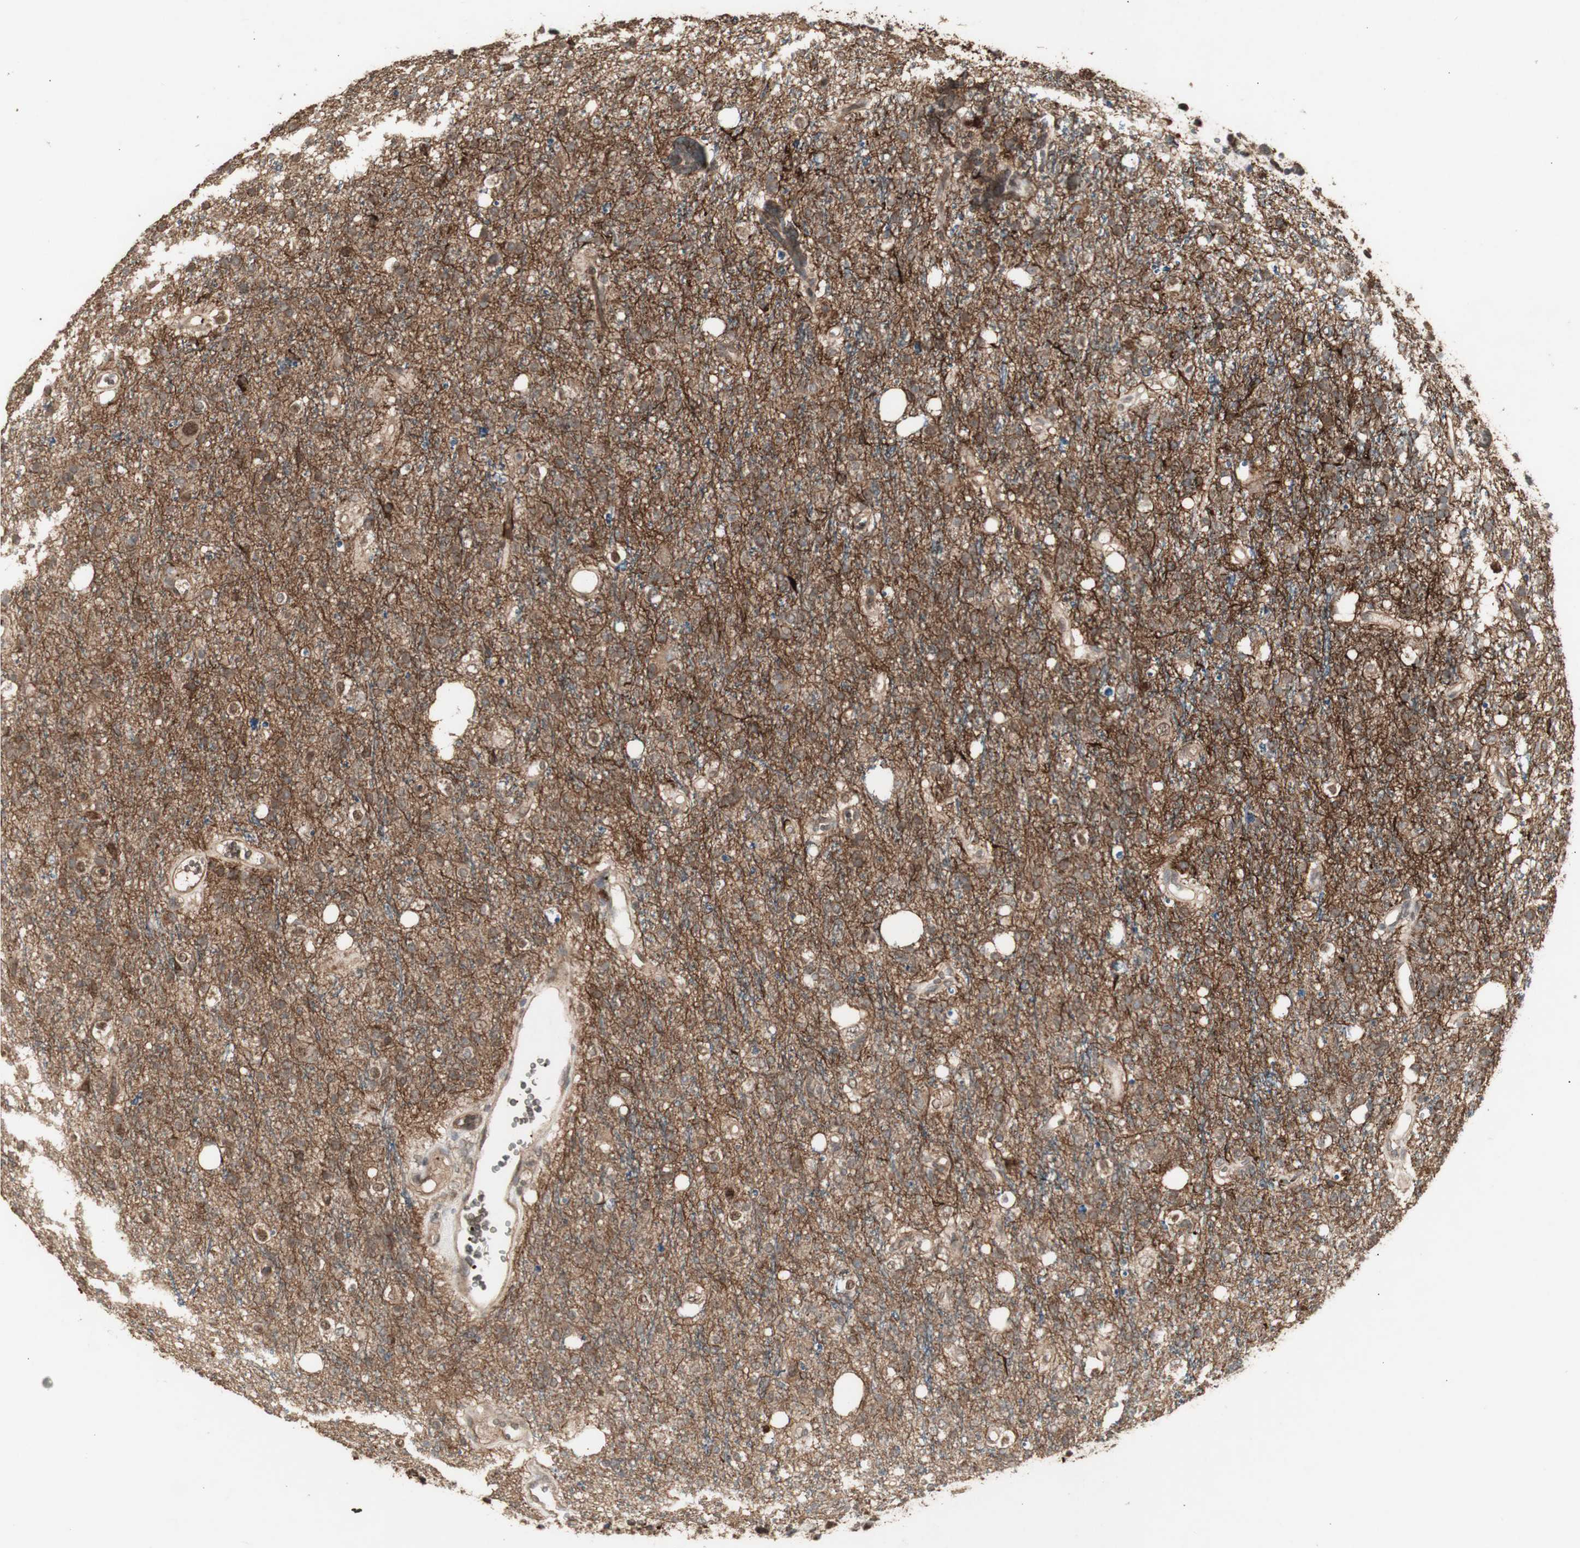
{"staining": {"intensity": "moderate", "quantity": "25%-75%", "location": "nuclear"}, "tissue": "glioma", "cell_type": "Tumor cells", "image_type": "cancer", "snomed": [{"axis": "morphology", "description": "Glioma, malignant, High grade"}, {"axis": "topography", "description": "Brain"}], "caption": "Human malignant glioma (high-grade) stained for a protein (brown) reveals moderate nuclear positive expression in approximately 25%-75% of tumor cells.", "gene": "ALOX12", "patient": {"sex": "male", "age": 47}}